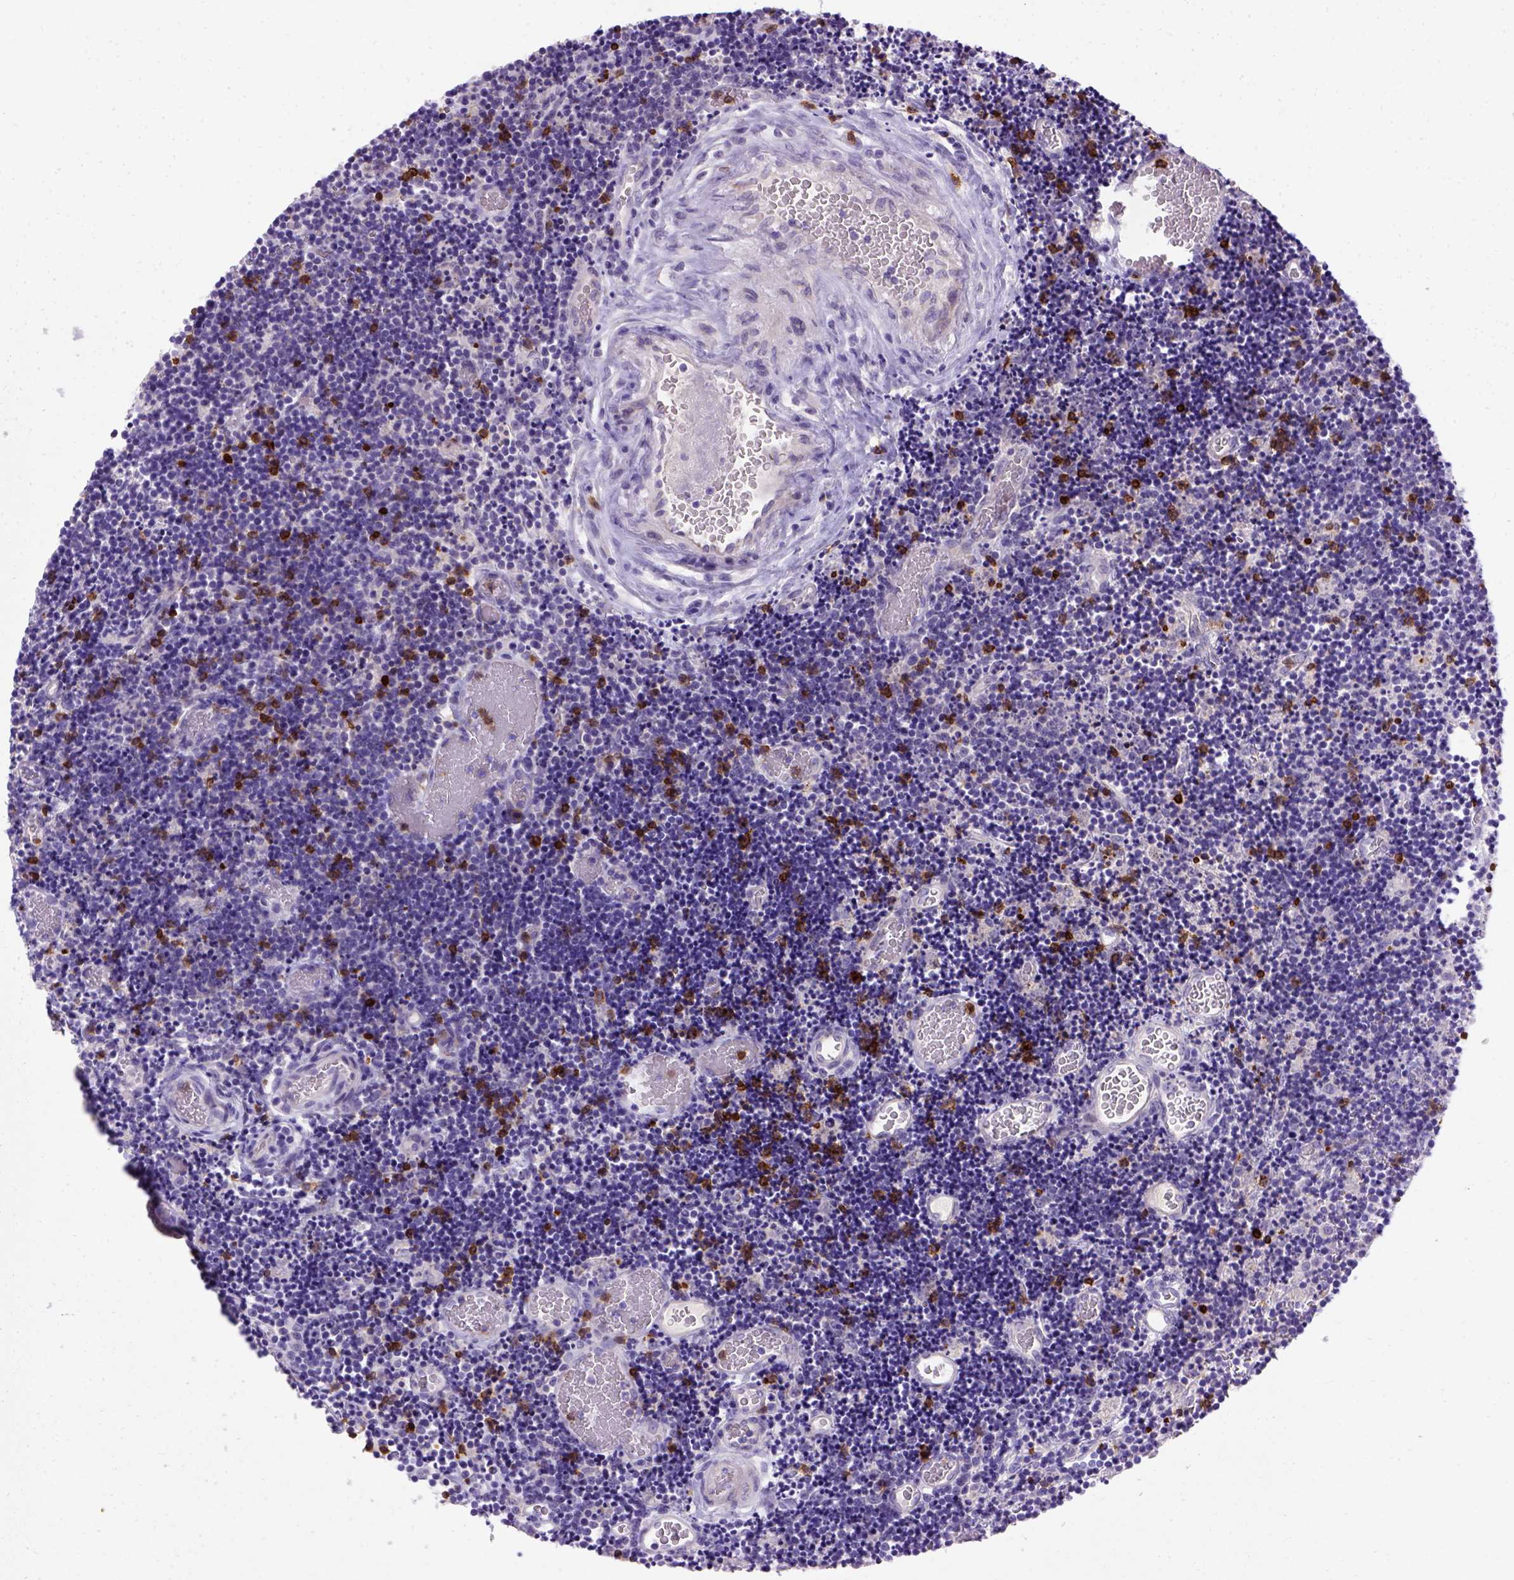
{"staining": {"intensity": "negative", "quantity": "none", "location": "none"}, "tissue": "lymphoma", "cell_type": "Tumor cells", "image_type": "cancer", "snomed": [{"axis": "morphology", "description": "Malignant lymphoma, non-Hodgkin's type, Low grade"}, {"axis": "topography", "description": "Brain"}], "caption": "Image shows no protein staining in tumor cells of low-grade malignant lymphoma, non-Hodgkin's type tissue.", "gene": "CD3E", "patient": {"sex": "female", "age": 66}}